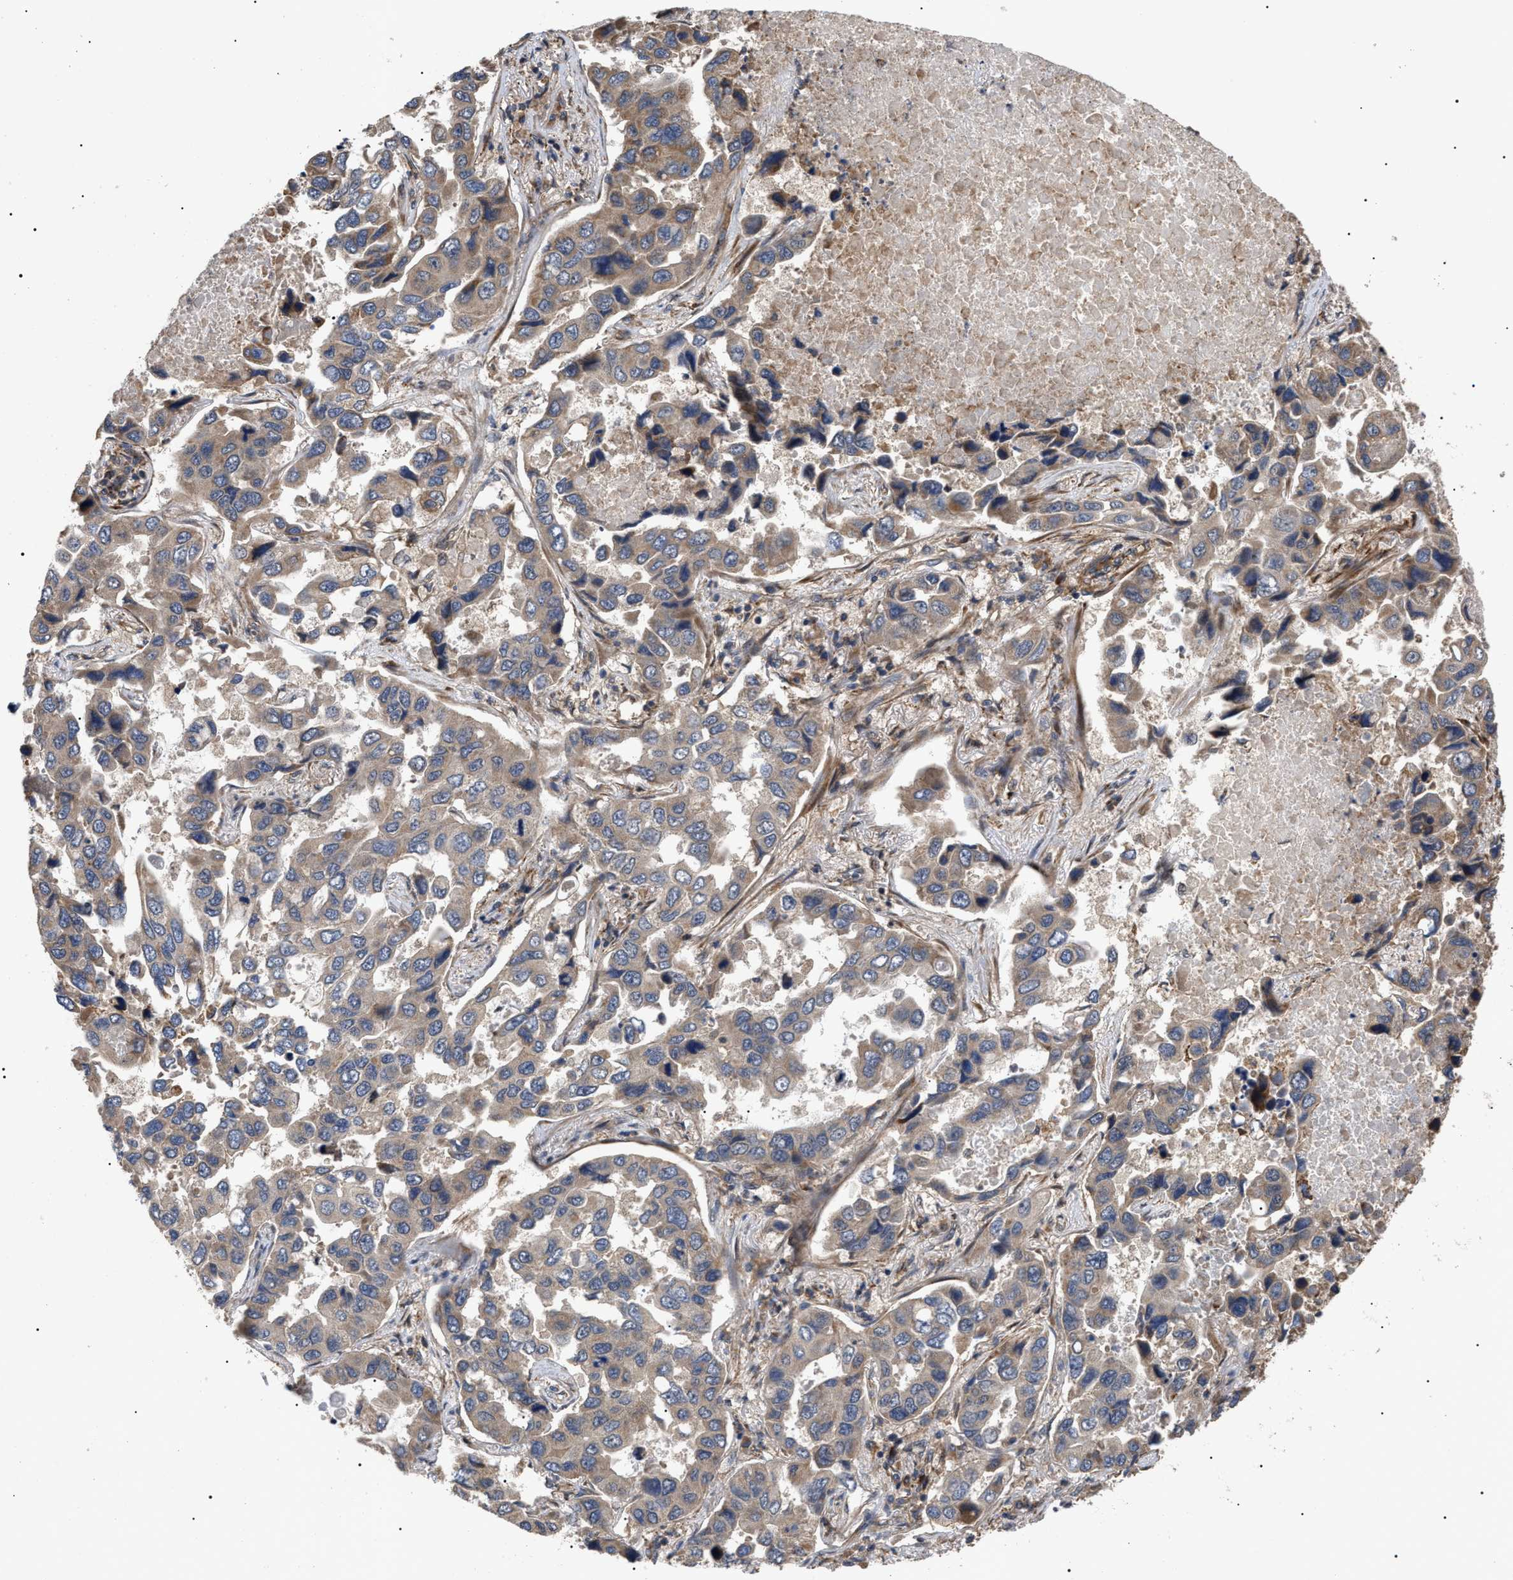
{"staining": {"intensity": "weak", "quantity": ">75%", "location": "cytoplasmic/membranous"}, "tissue": "lung cancer", "cell_type": "Tumor cells", "image_type": "cancer", "snomed": [{"axis": "morphology", "description": "Adenocarcinoma, NOS"}, {"axis": "topography", "description": "Lung"}], "caption": "Adenocarcinoma (lung) stained for a protein (brown) demonstrates weak cytoplasmic/membranous positive staining in about >75% of tumor cells.", "gene": "ASTL", "patient": {"sex": "male", "age": 64}}